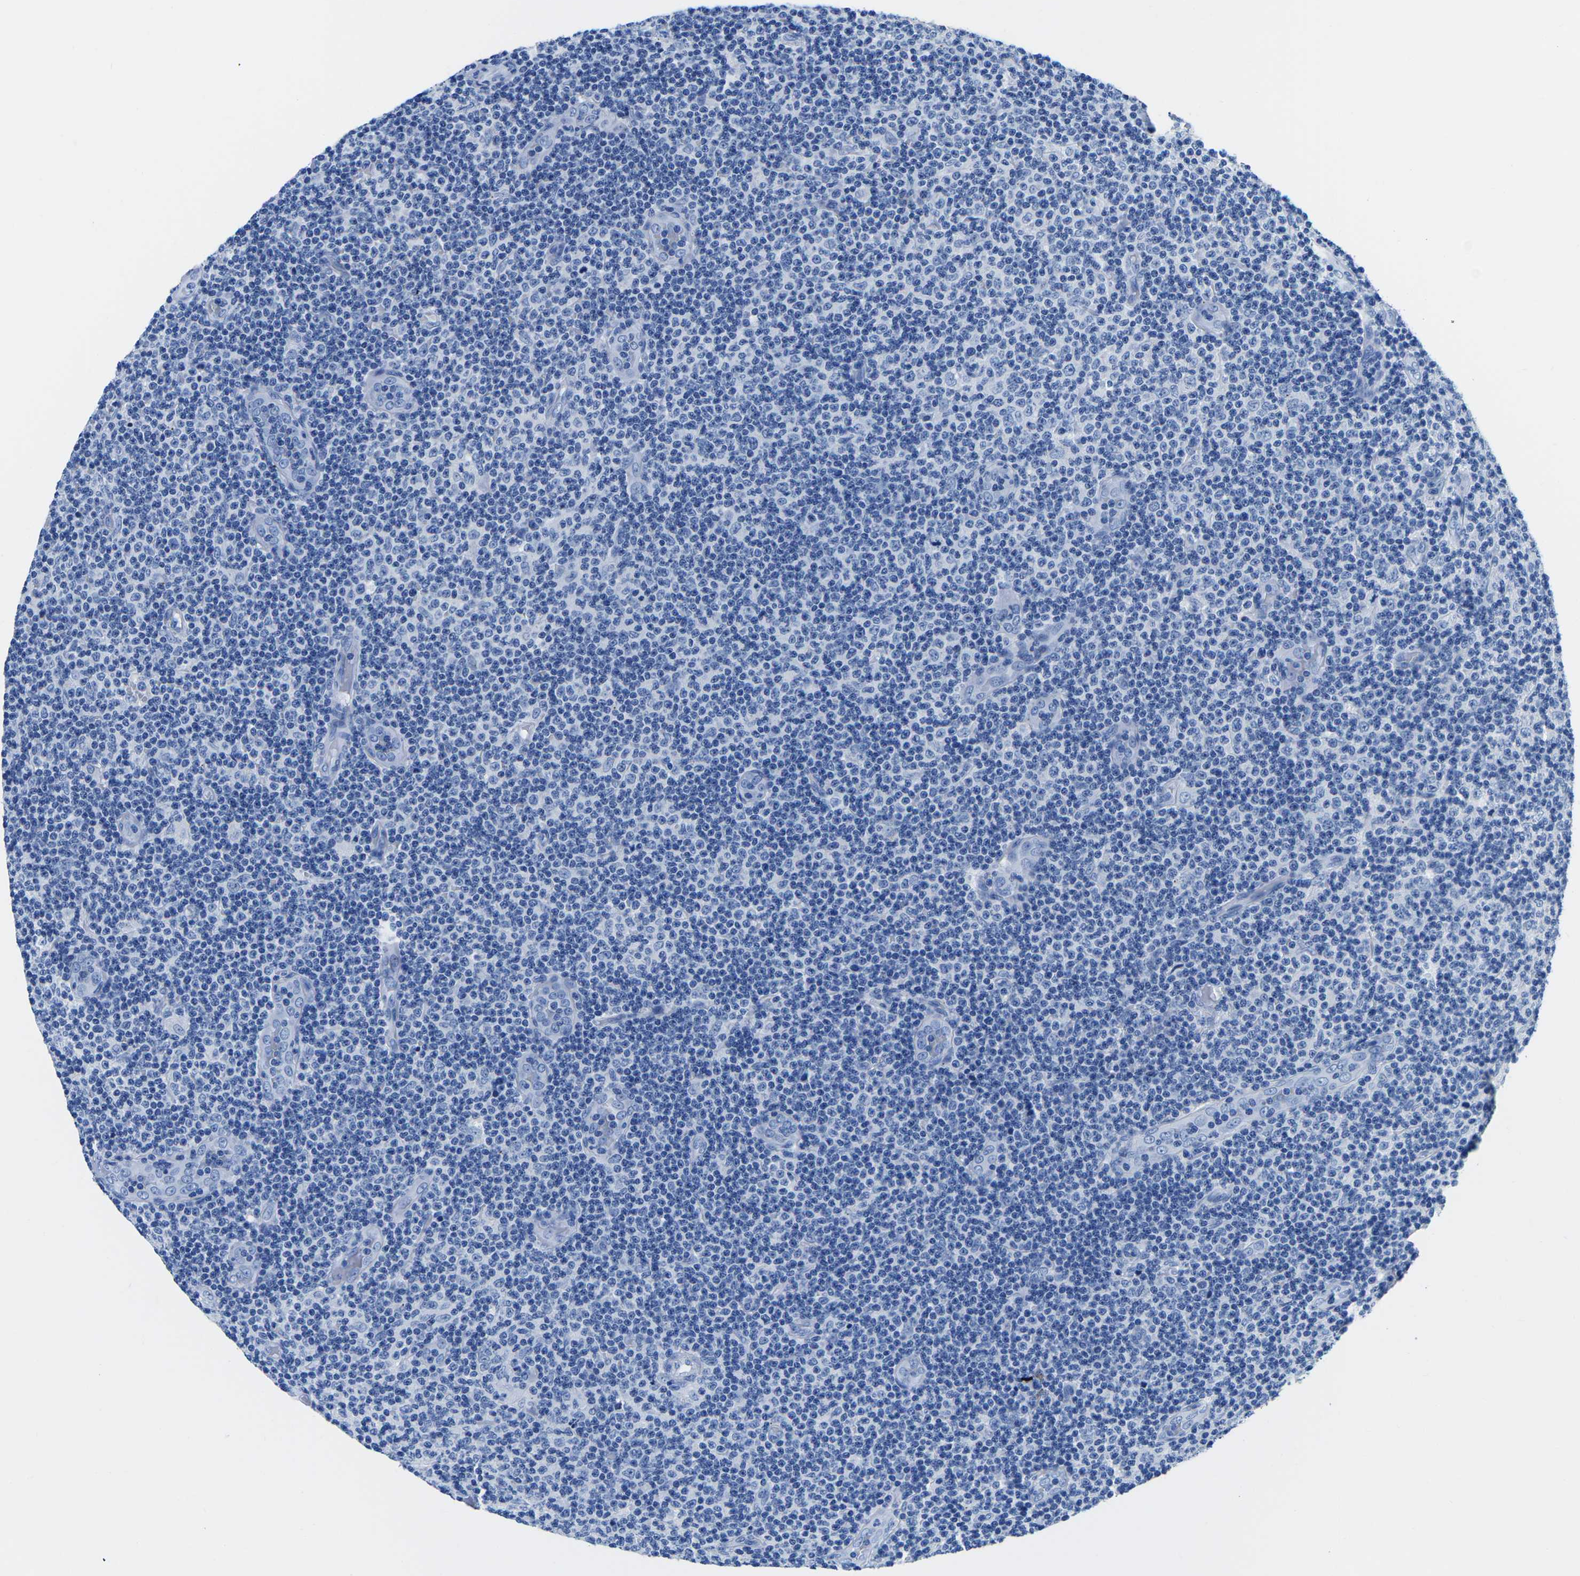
{"staining": {"intensity": "negative", "quantity": "none", "location": "none"}, "tissue": "lymphoma", "cell_type": "Tumor cells", "image_type": "cancer", "snomed": [{"axis": "morphology", "description": "Malignant lymphoma, non-Hodgkin's type, Low grade"}, {"axis": "topography", "description": "Lymph node"}], "caption": "IHC image of neoplastic tissue: malignant lymphoma, non-Hodgkin's type (low-grade) stained with DAB demonstrates no significant protein staining in tumor cells.", "gene": "CYP1A2", "patient": {"sex": "male", "age": 83}}